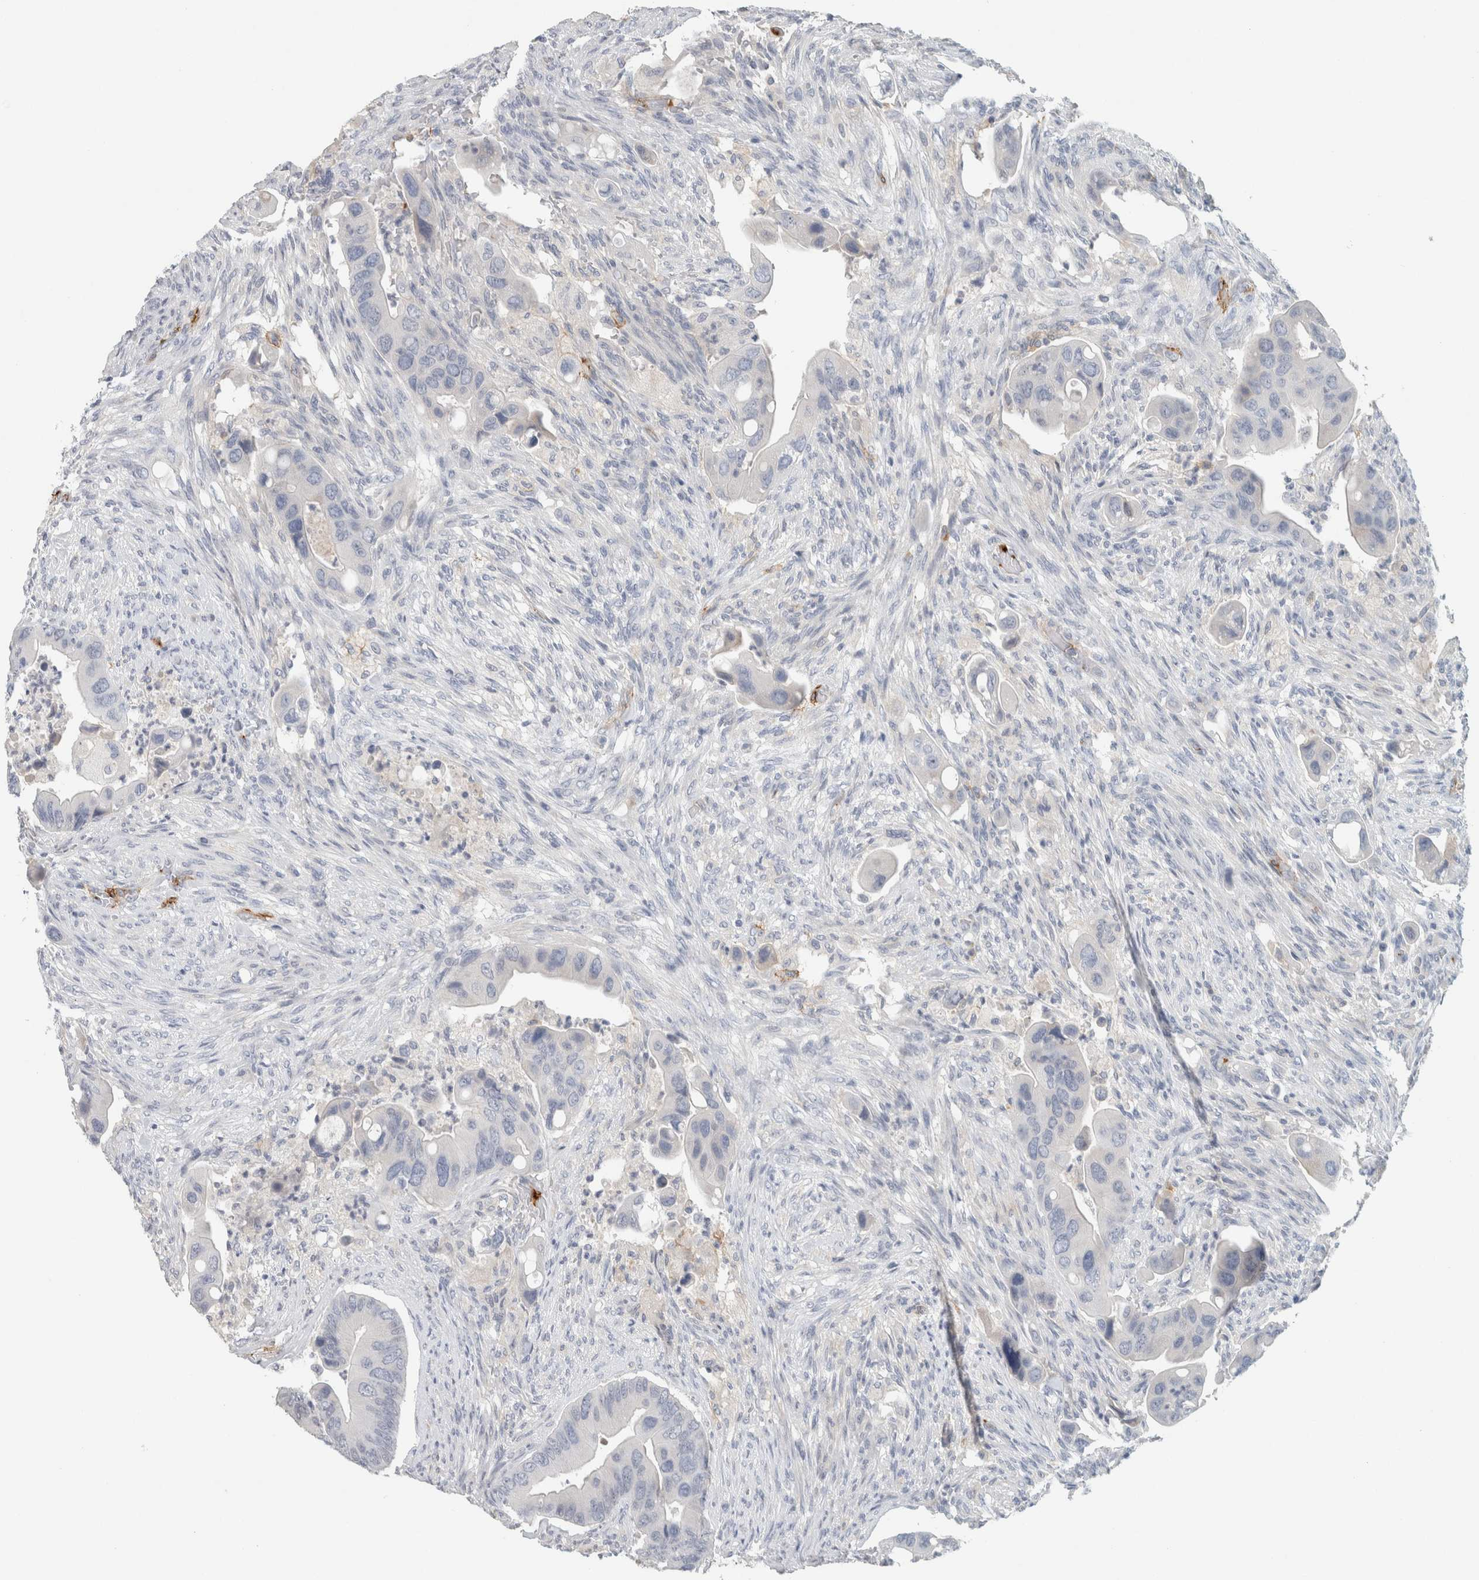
{"staining": {"intensity": "negative", "quantity": "none", "location": "none"}, "tissue": "colorectal cancer", "cell_type": "Tumor cells", "image_type": "cancer", "snomed": [{"axis": "morphology", "description": "Adenocarcinoma, NOS"}, {"axis": "topography", "description": "Rectum"}], "caption": "Immunohistochemistry of human colorectal adenocarcinoma shows no staining in tumor cells.", "gene": "CD36", "patient": {"sex": "female", "age": 57}}